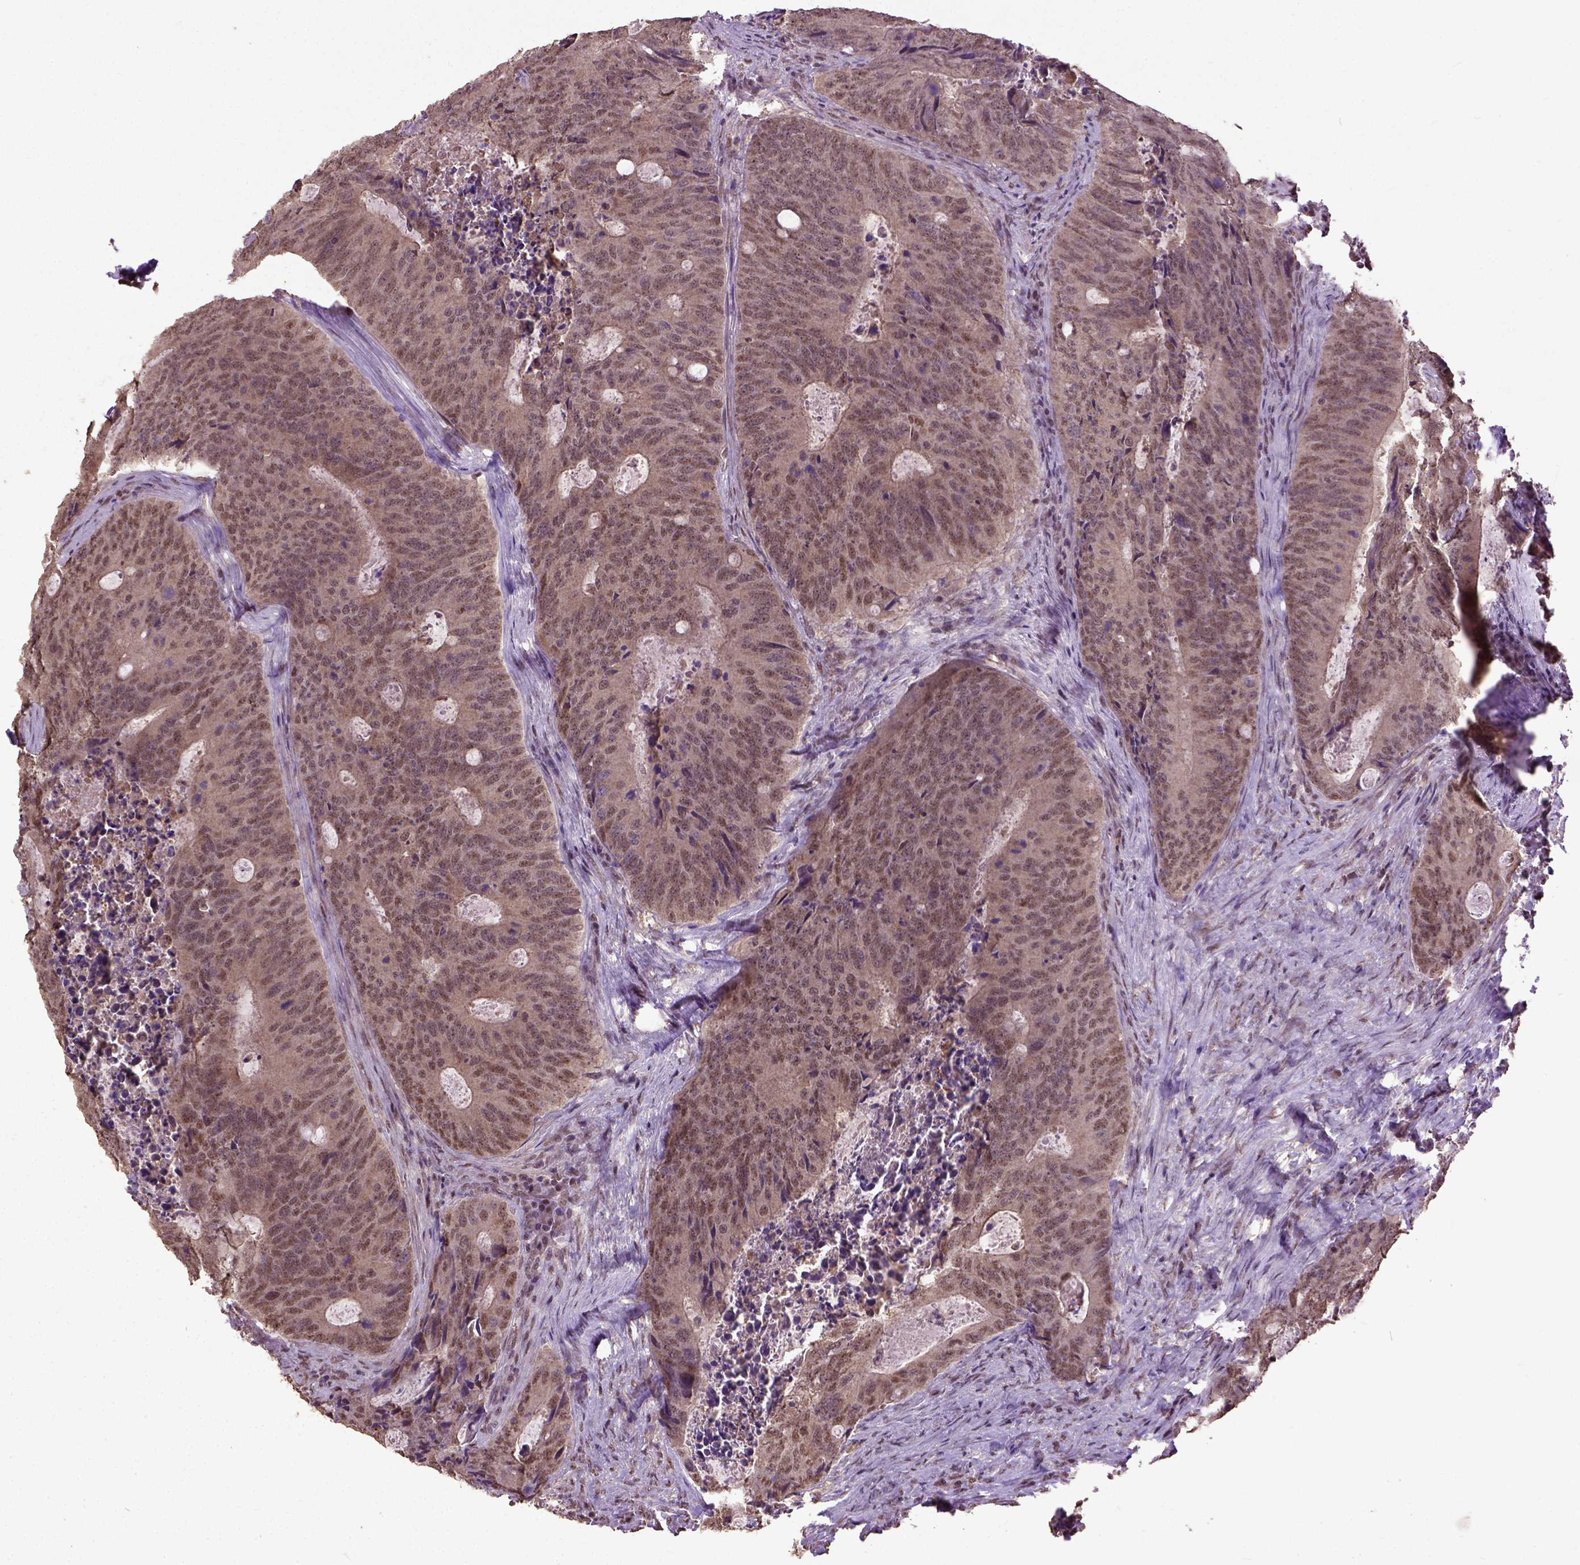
{"staining": {"intensity": "moderate", "quantity": ">75%", "location": "nuclear"}, "tissue": "colorectal cancer", "cell_type": "Tumor cells", "image_type": "cancer", "snomed": [{"axis": "morphology", "description": "Adenocarcinoma, NOS"}, {"axis": "topography", "description": "Colon"}], "caption": "Immunohistochemistry image of human adenocarcinoma (colorectal) stained for a protein (brown), which demonstrates medium levels of moderate nuclear expression in approximately >75% of tumor cells.", "gene": "UBA3", "patient": {"sex": "male", "age": 67}}